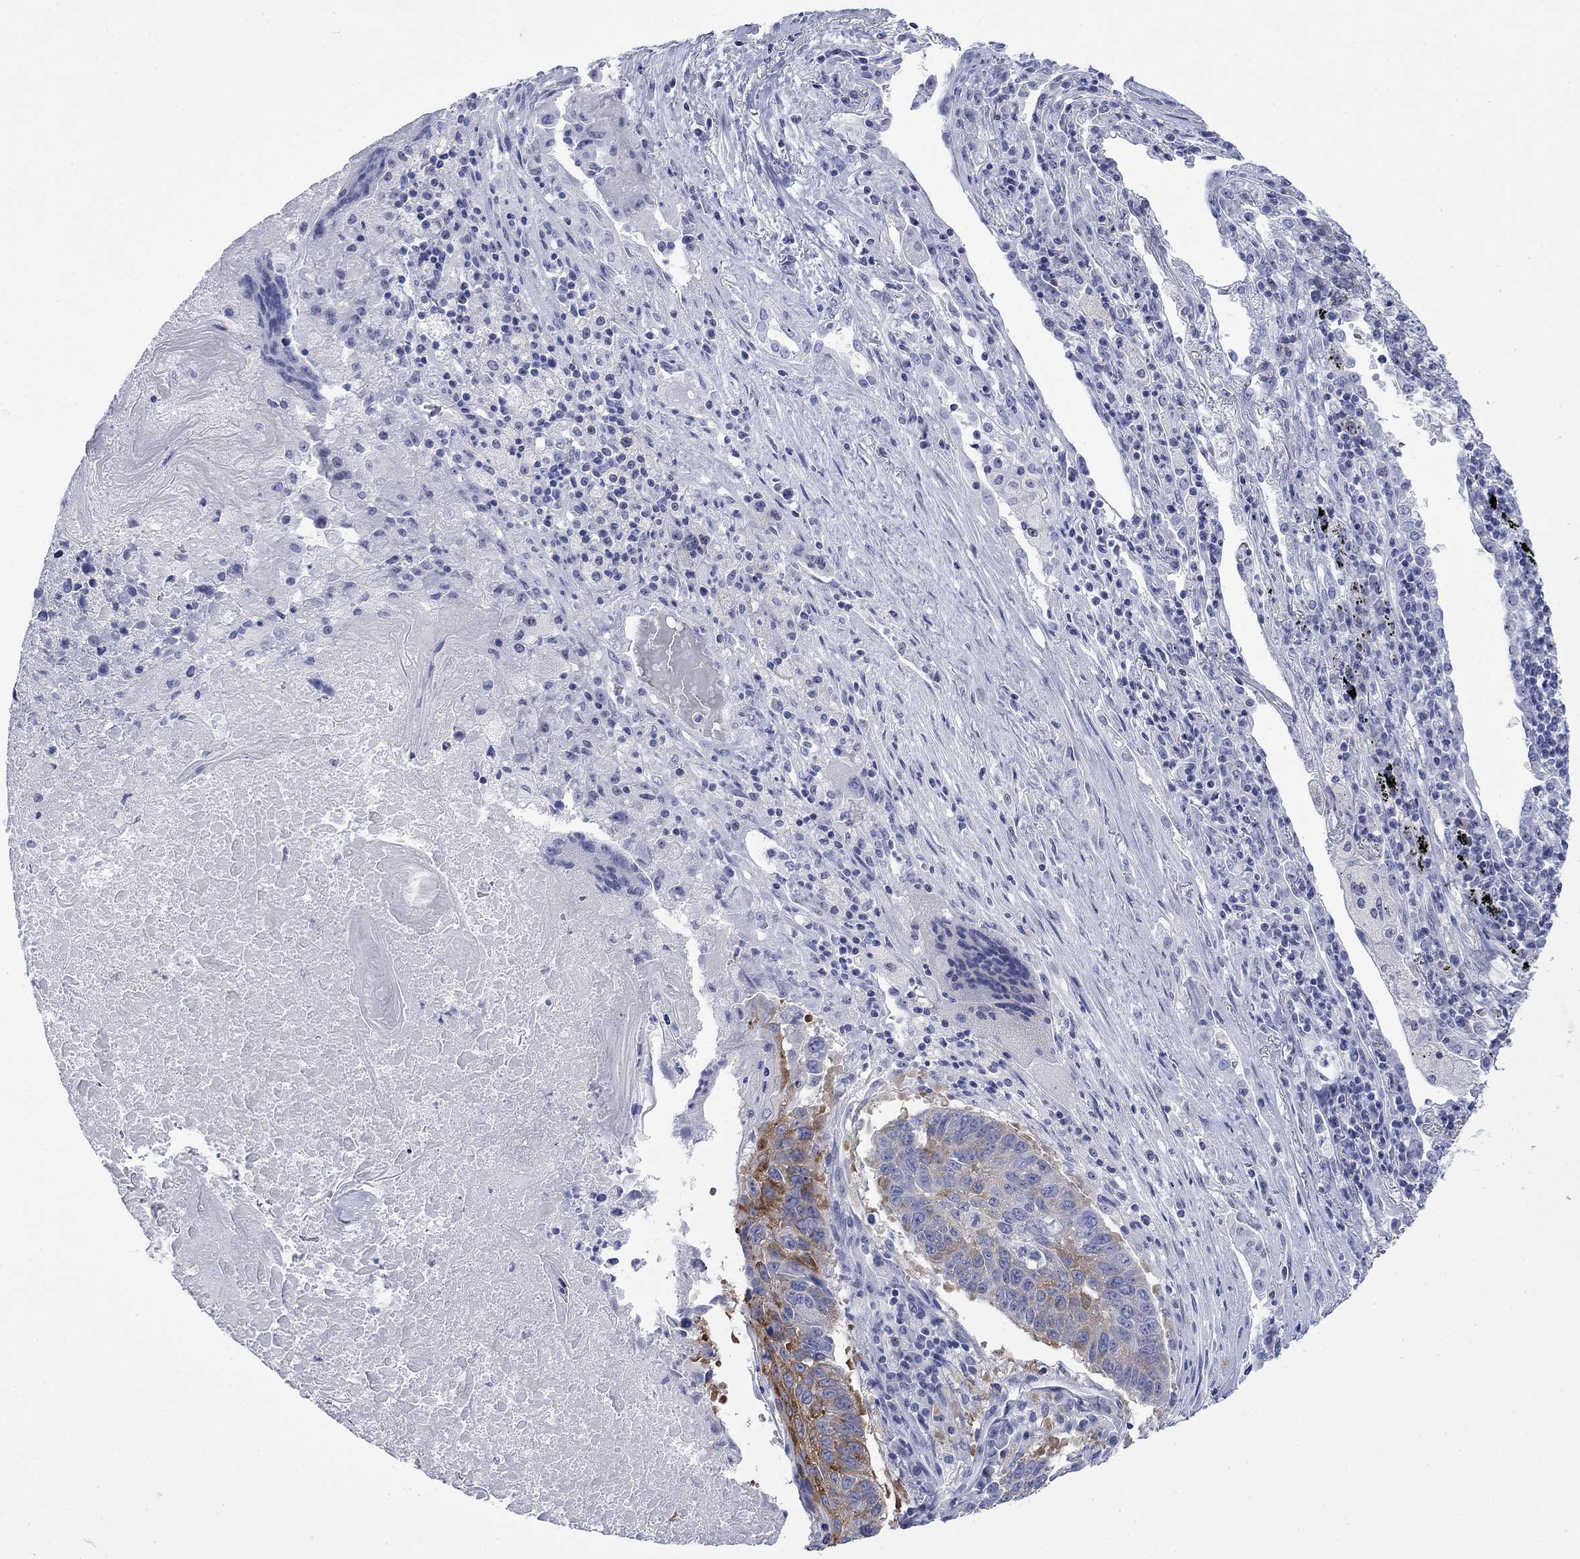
{"staining": {"intensity": "strong", "quantity": "<25%", "location": "cytoplasmic/membranous"}, "tissue": "lung cancer", "cell_type": "Tumor cells", "image_type": "cancer", "snomed": [{"axis": "morphology", "description": "Squamous cell carcinoma, NOS"}, {"axis": "topography", "description": "Lung"}], "caption": "Immunohistochemical staining of human squamous cell carcinoma (lung) displays medium levels of strong cytoplasmic/membranous positivity in approximately <25% of tumor cells.", "gene": "IGF2BP3", "patient": {"sex": "male", "age": 73}}